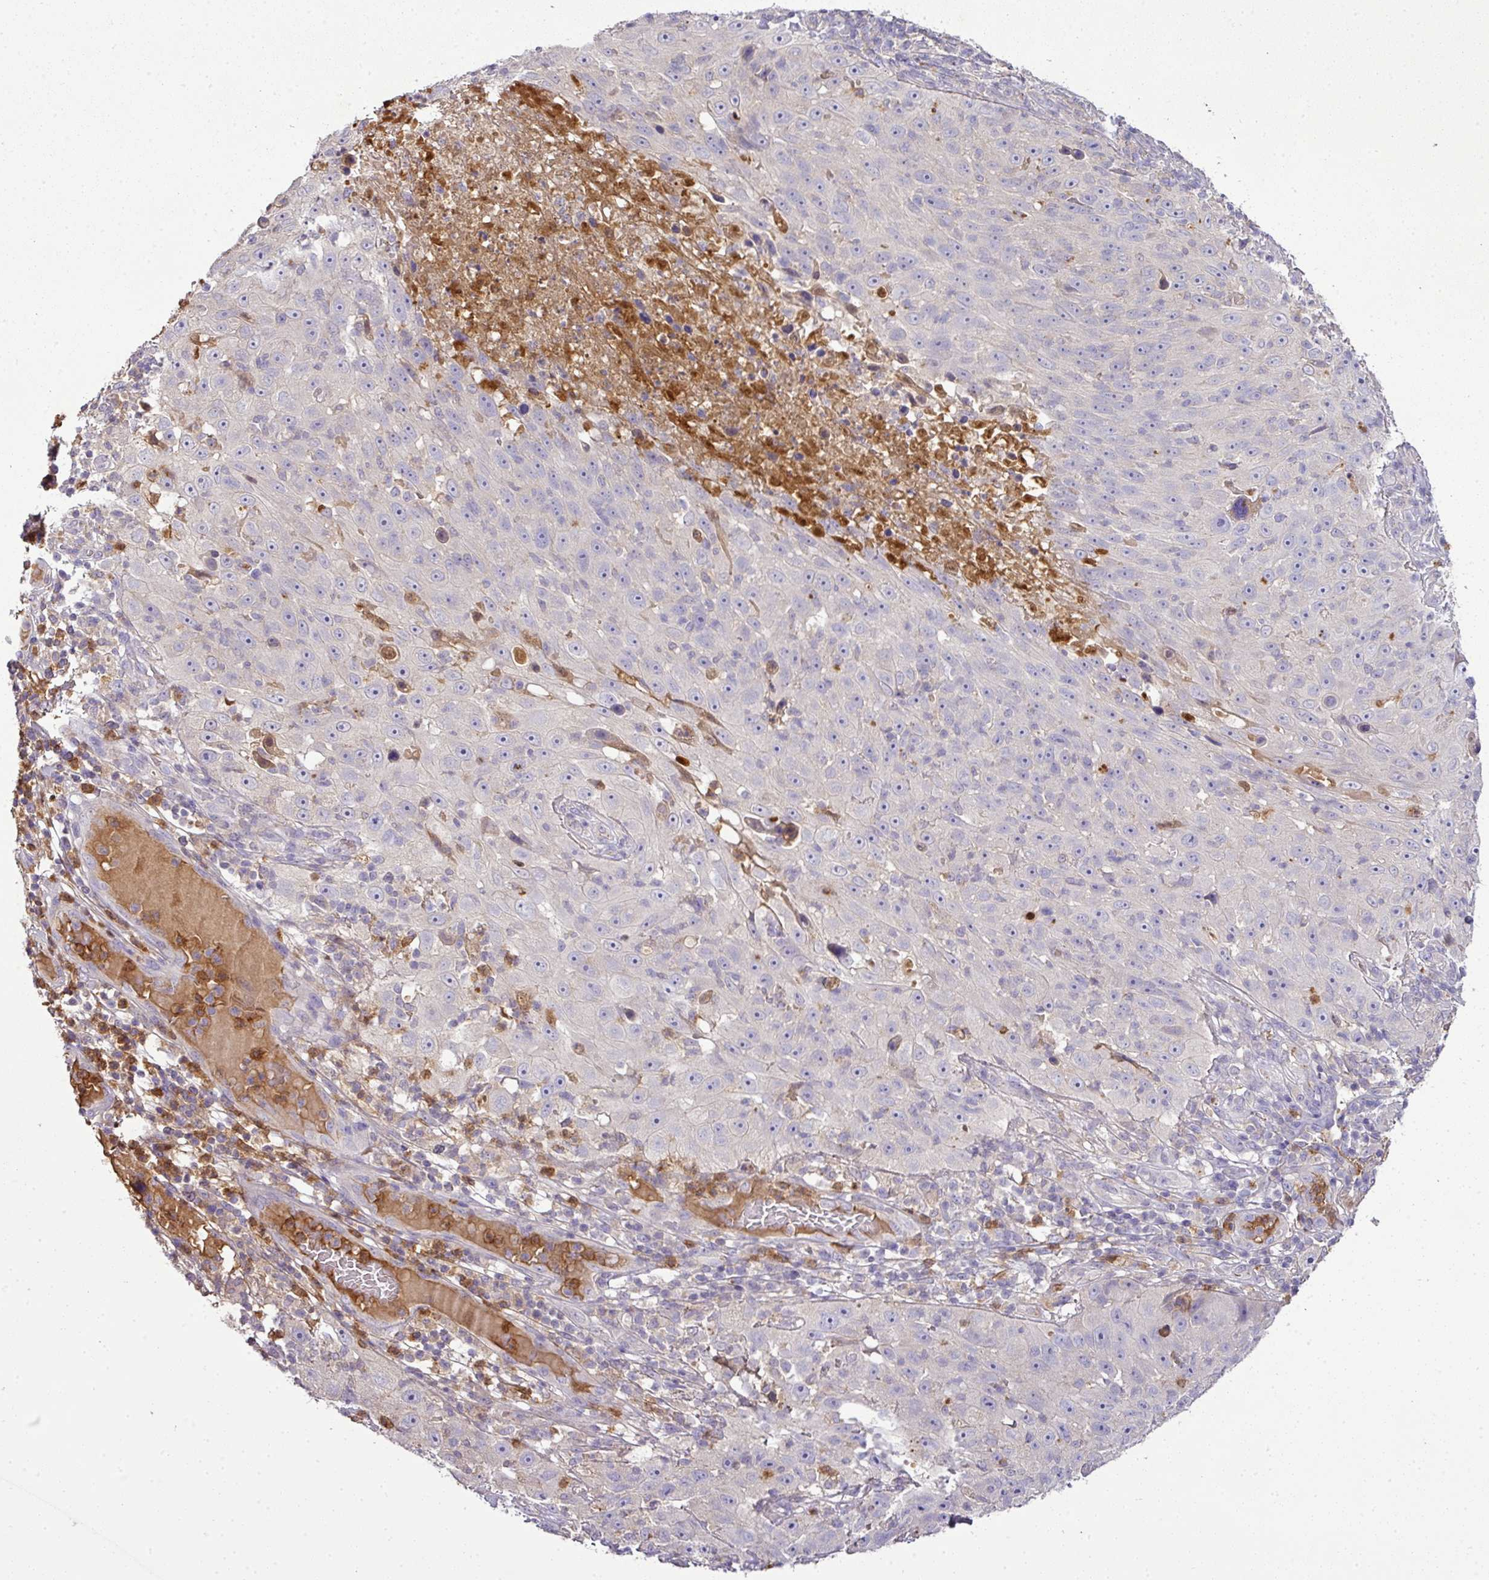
{"staining": {"intensity": "negative", "quantity": "none", "location": "none"}, "tissue": "skin cancer", "cell_type": "Tumor cells", "image_type": "cancer", "snomed": [{"axis": "morphology", "description": "Squamous cell carcinoma, NOS"}, {"axis": "topography", "description": "Skin"}], "caption": "Immunohistochemistry (IHC) micrograph of skin cancer stained for a protein (brown), which demonstrates no staining in tumor cells.", "gene": "CAB39L", "patient": {"sex": "female", "age": 87}}